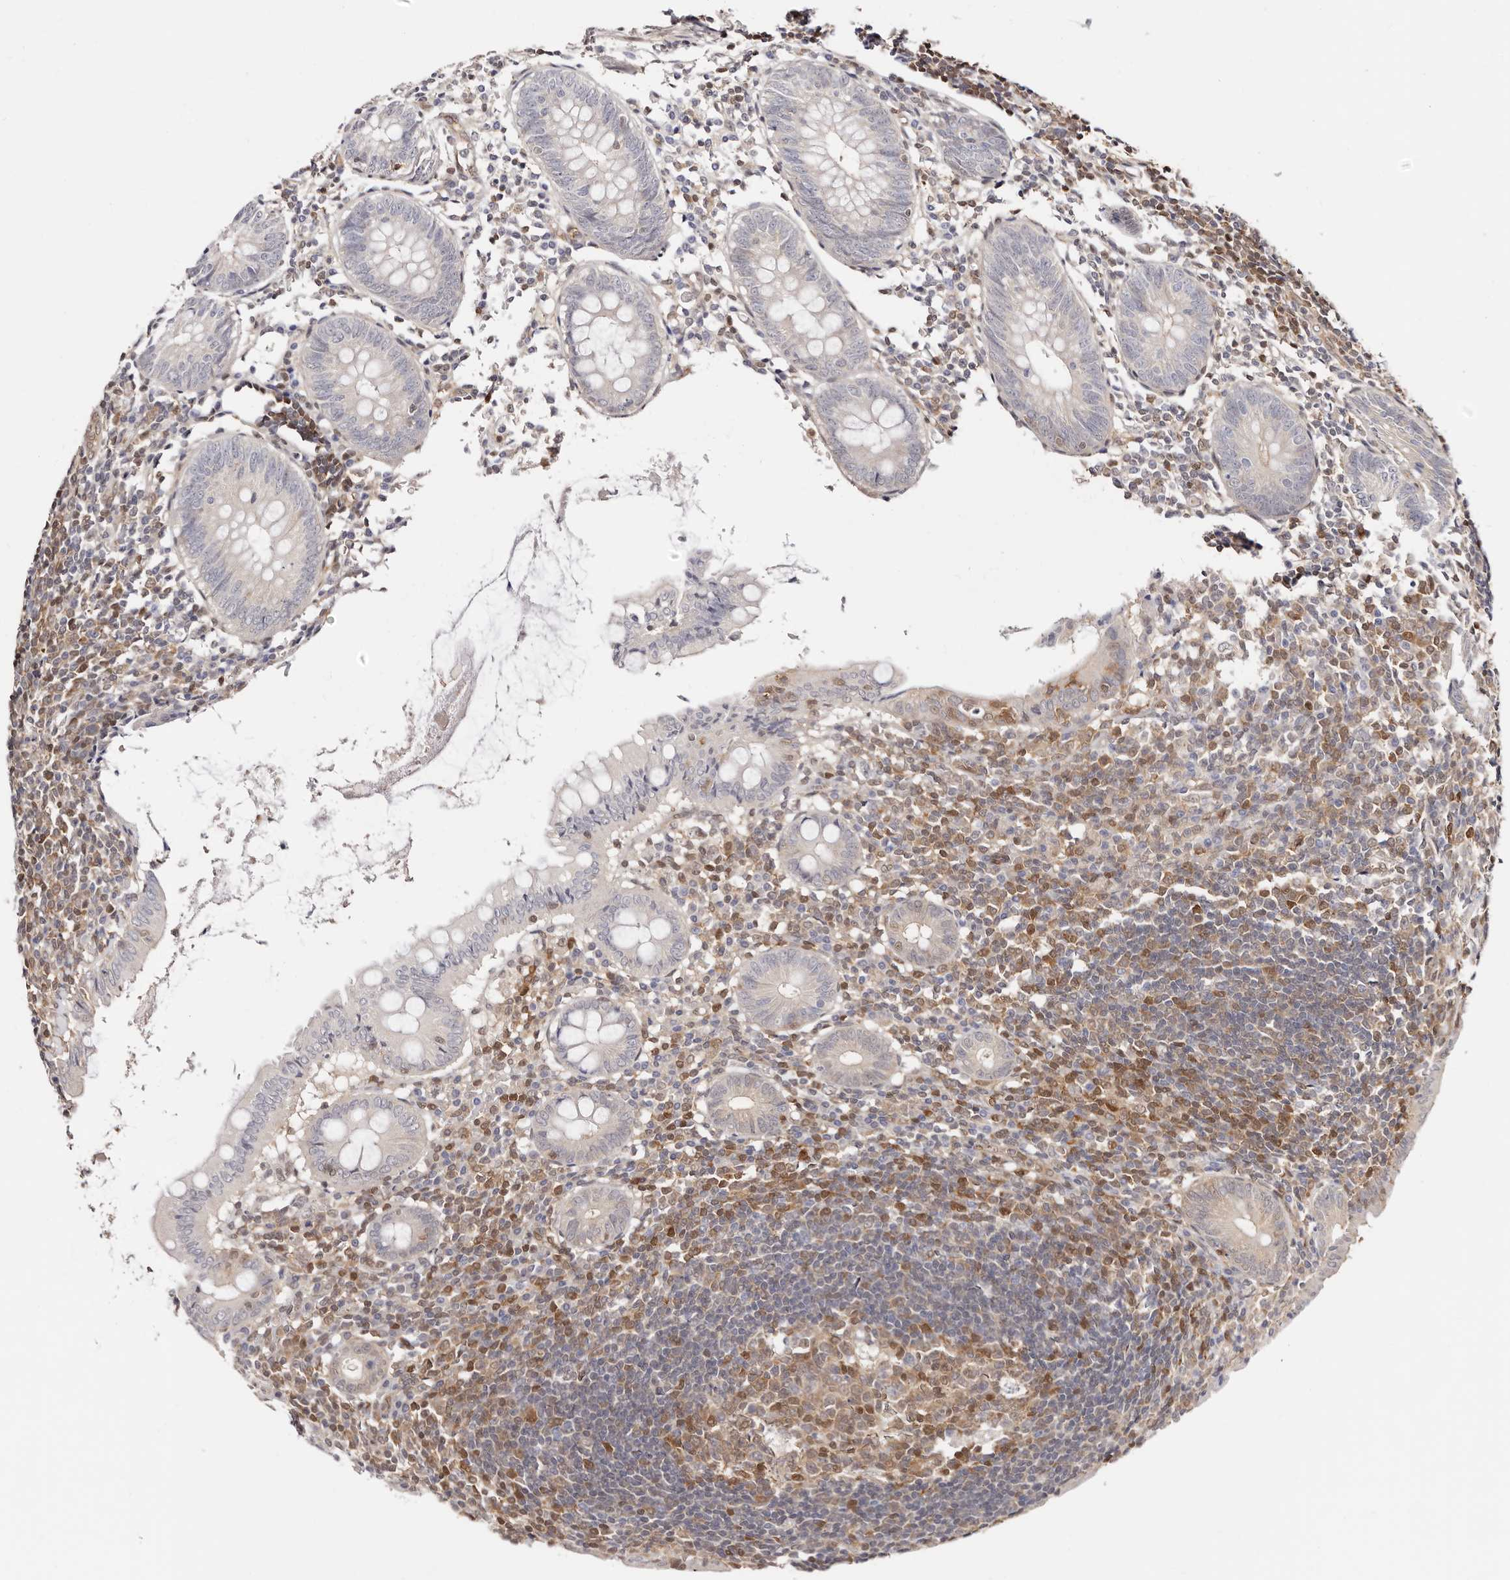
{"staining": {"intensity": "negative", "quantity": "none", "location": "none"}, "tissue": "appendix", "cell_type": "Glandular cells", "image_type": "normal", "snomed": [{"axis": "morphology", "description": "Normal tissue, NOS"}, {"axis": "topography", "description": "Appendix"}], "caption": "Immunohistochemistry histopathology image of benign appendix stained for a protein (brown), which reveals no positivity in glandular cells. (Immunohistochemistry, brightfield microscopy, high magnification).", "gene": "STAT5A", "patient": {"sex": "female", "age": 54}}